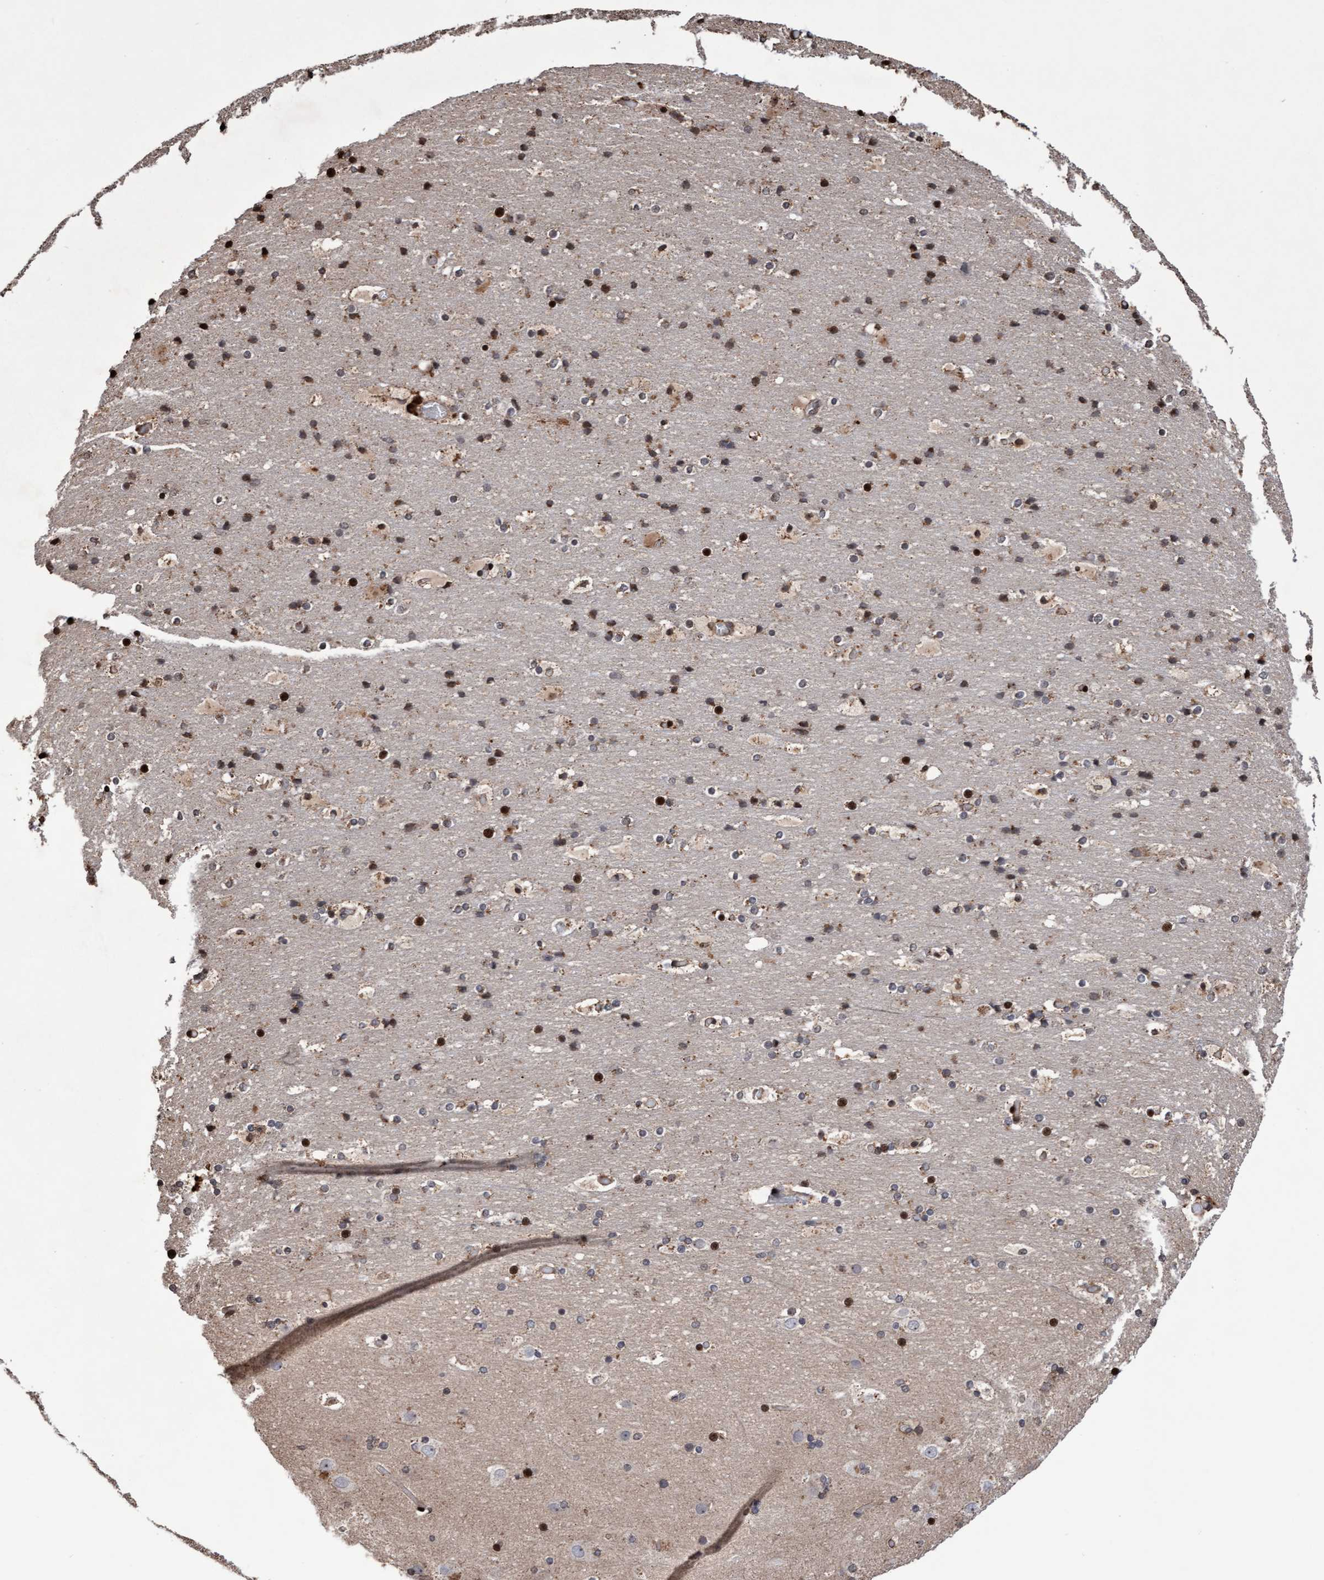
{"staining": {"intensity": "moderate", "quantity": ">75%", "location": "cytoplasmic/membranous"}, "tissue": "cerebral cortex", "cell_type": "Endothelial cells", "image_type": "normal", "snomed": [{"axis": "morphology", "description": "Normal tissue, NOS"}, {"axis": "topography", "description": "Cerebral cortex"}], "caption": "Human cerebral cortex stained for a protein (brown) reveals moderate cytoplasmic/membranous positive expression in approximately >75% of endothelial cells.", "gene": "PECR", "patient": {"sex": "male", "age": 57}}